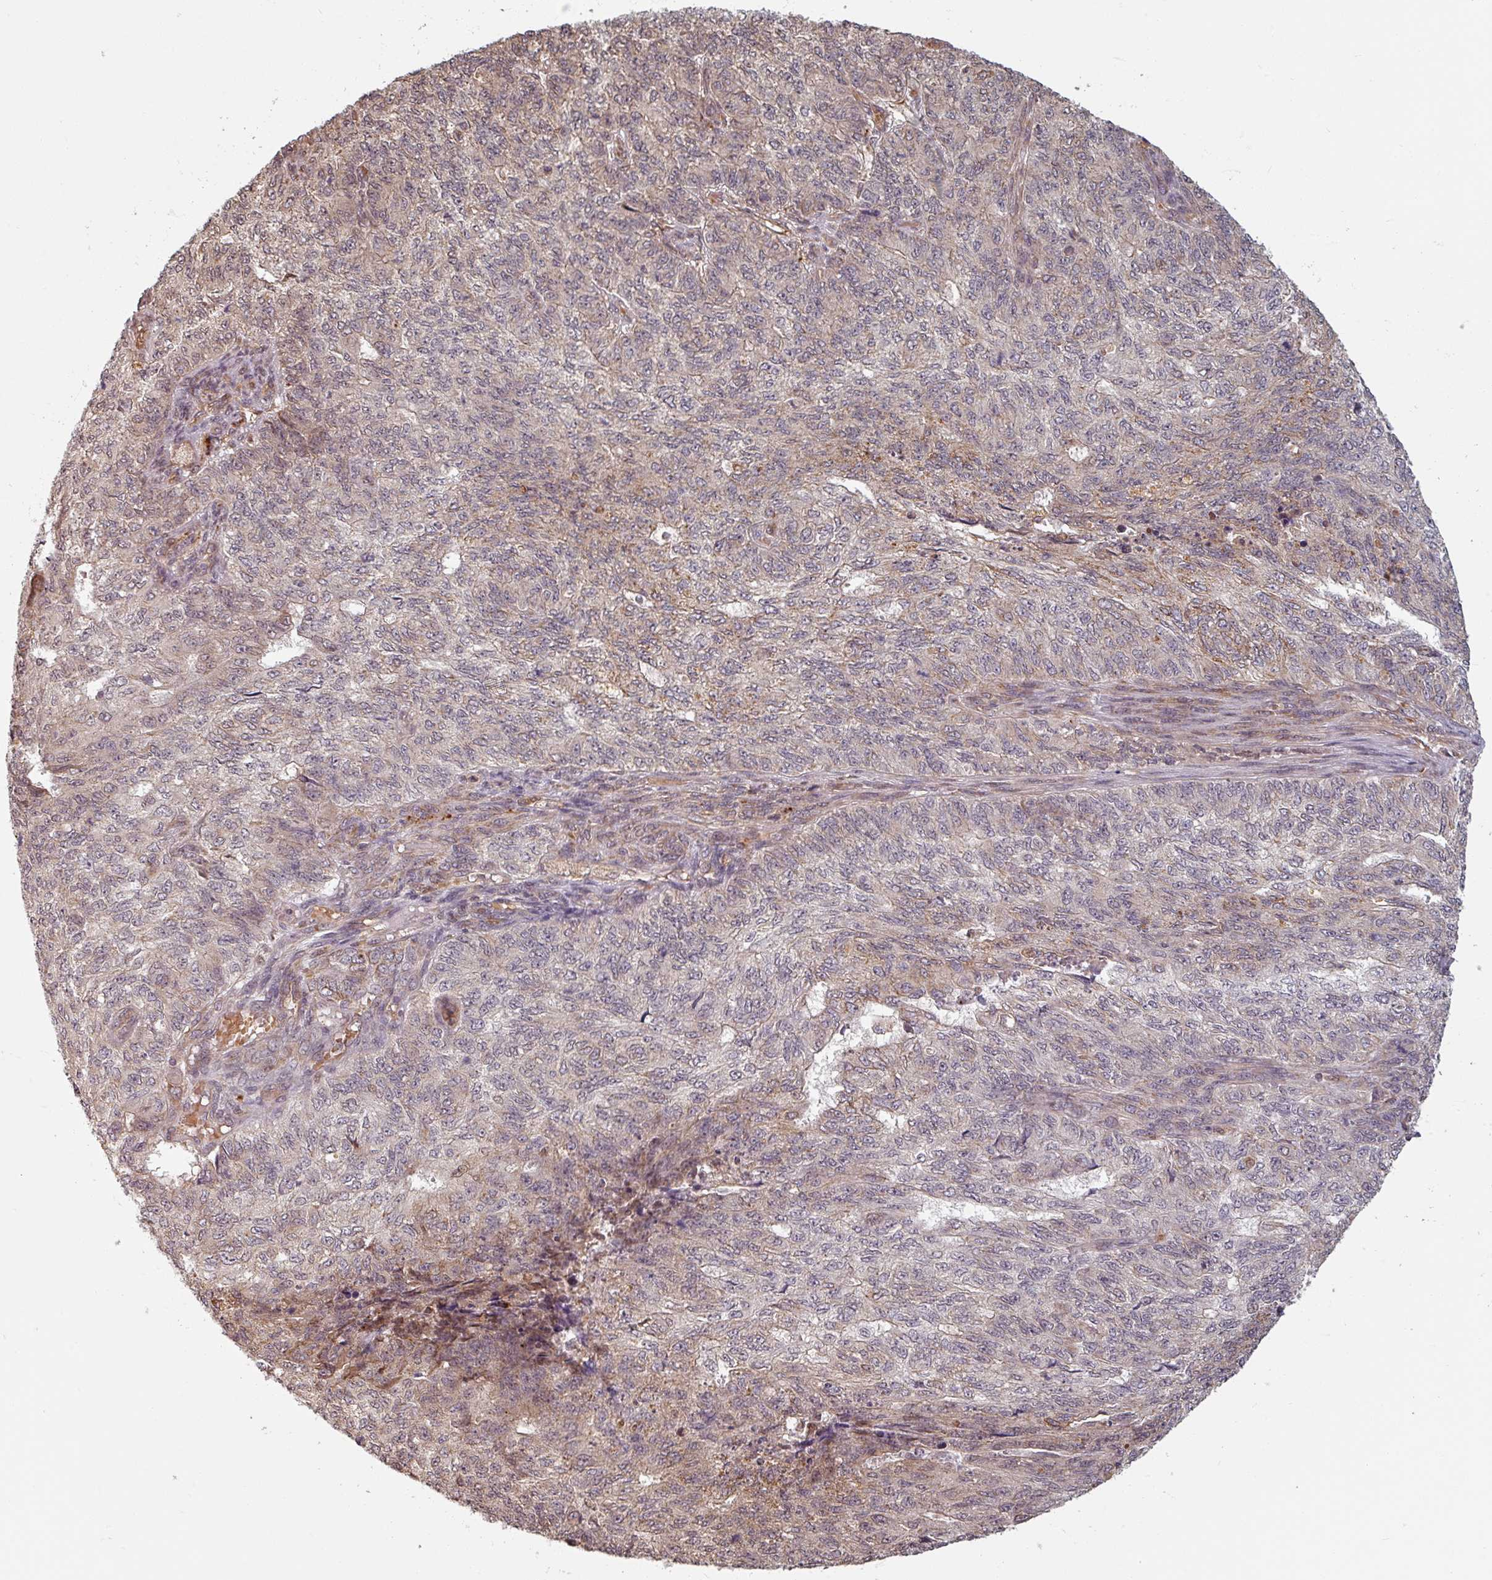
{"staining": {"intensity": "negative", "quantity": "none", "location": "none"}, "tissue": "endometrial cancer", "cell_type": "Tumor cells", "image_type": "cancer", "snomed": [{"axis": "morphology", "description": "Adenocarcinoma, NOS"}, {"axis": "topography", "description": "Endometrium"}], "caption": "The immunohistochemistry (IHC) photomicrograph has no significant positivity in tumor cells of endometrial cancer (adenocarcinoma) tissue.", "gene": "EID1", "patient": {"sex": "female", "age": 32}}